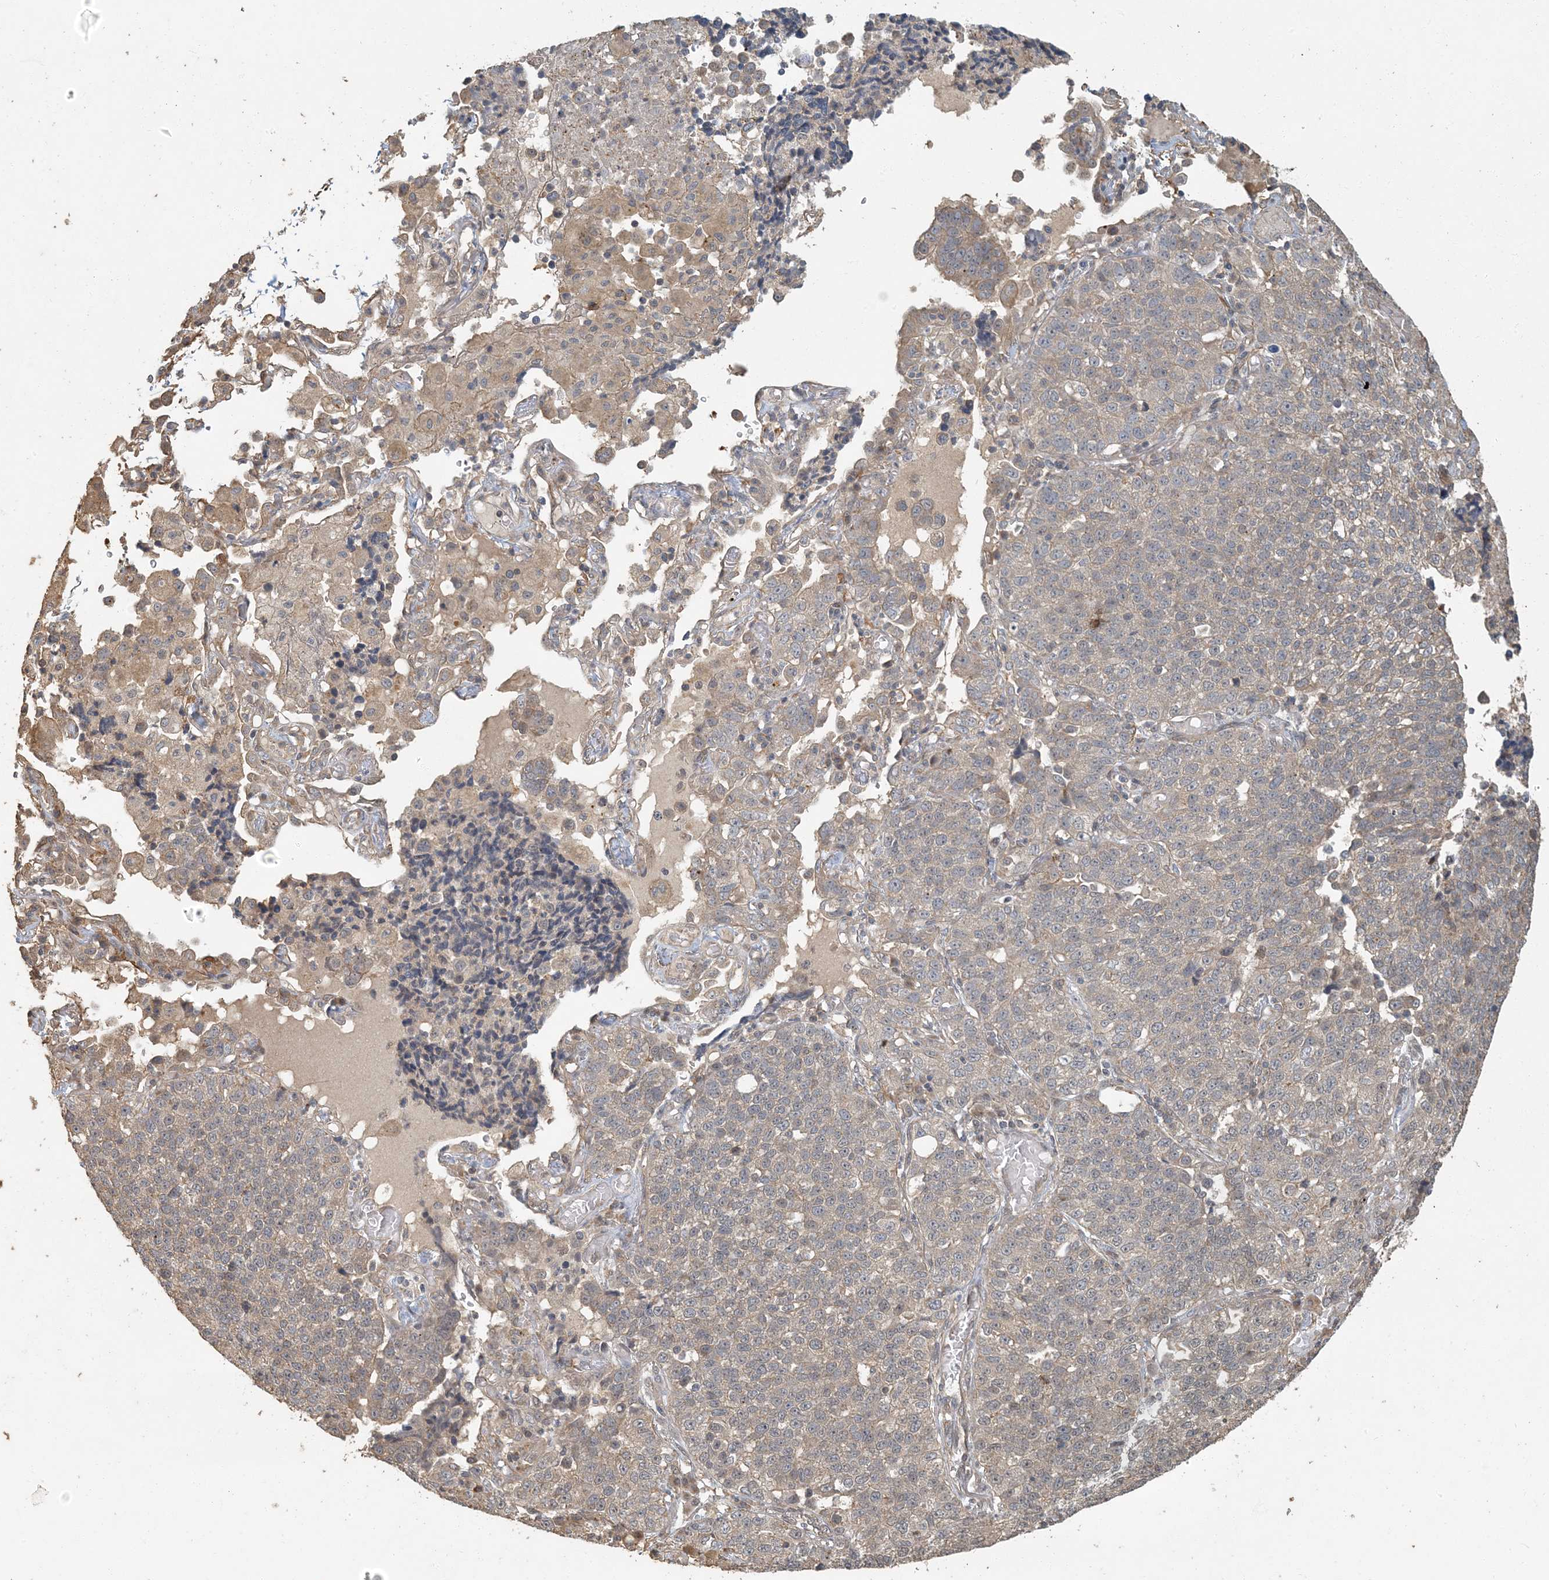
{"staining": {"intensity": "weak", "quantity": "<25%", "location": "cytoplasmic/membranous"}, "tissue": "lung cancer", "cell_type": "Tumor cells", "image_type": "cancer", "snomed": [{"axis": "morphology", "description": "Adenocarcinoma, NOS"}, {"axis": "topography", "description": "Lung"}], "caption": "Immunohistochemistry (IHC) of adenocarcinoma (lung) shows no staining in tumor cells. The staining is performed using DAB brown chromogen with nuclei counter-stained in using hematoxylin.", "gene": "AK9", "patient": {"sex": "male", "age": 49}}